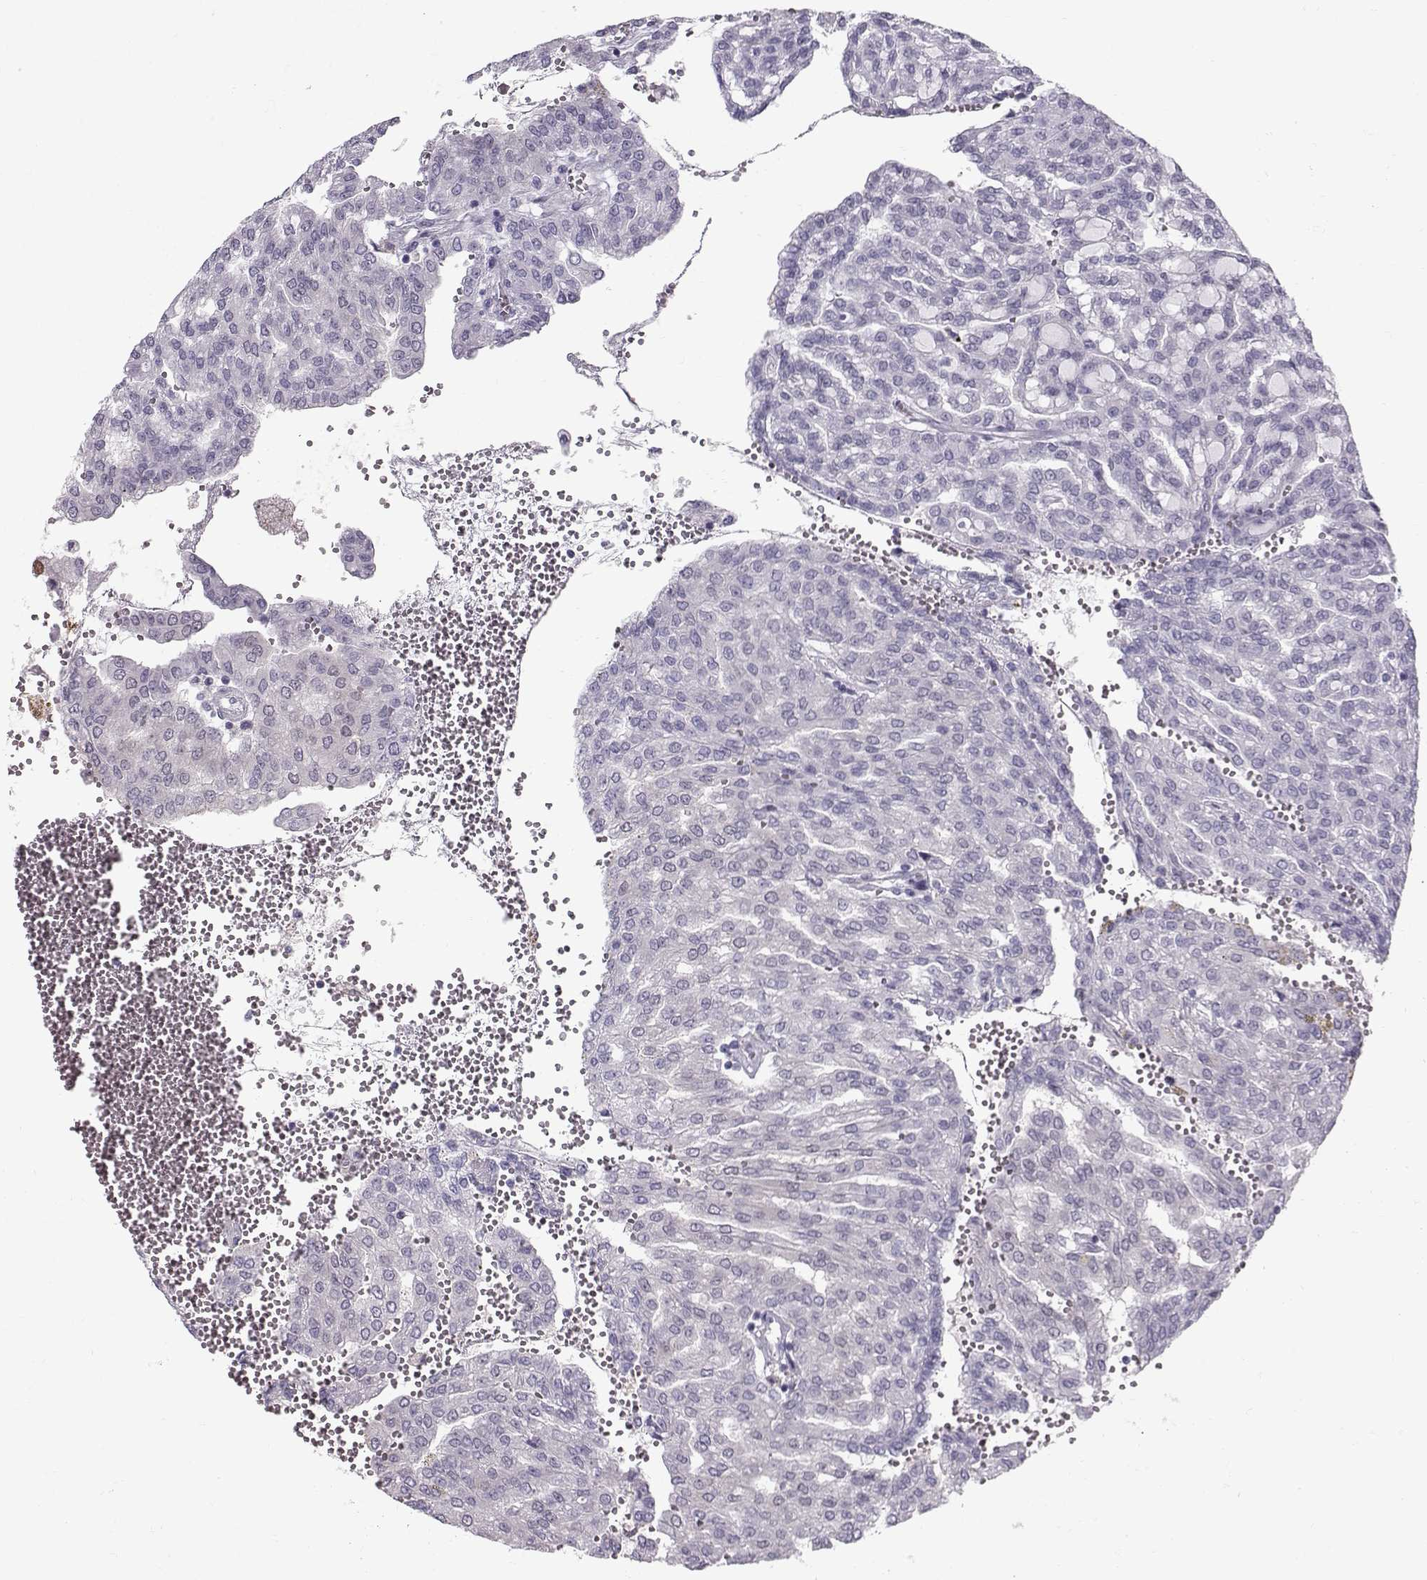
{"staining": {"intensity": "negative", "quantity": "none", "location": "none"}, "tissue": "renal cancer", "cell_type": "Tumor cells", "image_type": "cancer", "snomed": [{"axis": "morphology", "description": "Adenocarcinoma, NOS"}, {"axis": "topography", "description": "Kidney"}], "caption": "This is a photomicrograph of immunohistochemistry staining of renal adenocarcinoma, which shows no expression in tumor cells.", "gene": "DMRT3", "patient": {"sex": "male", "age": 63}}